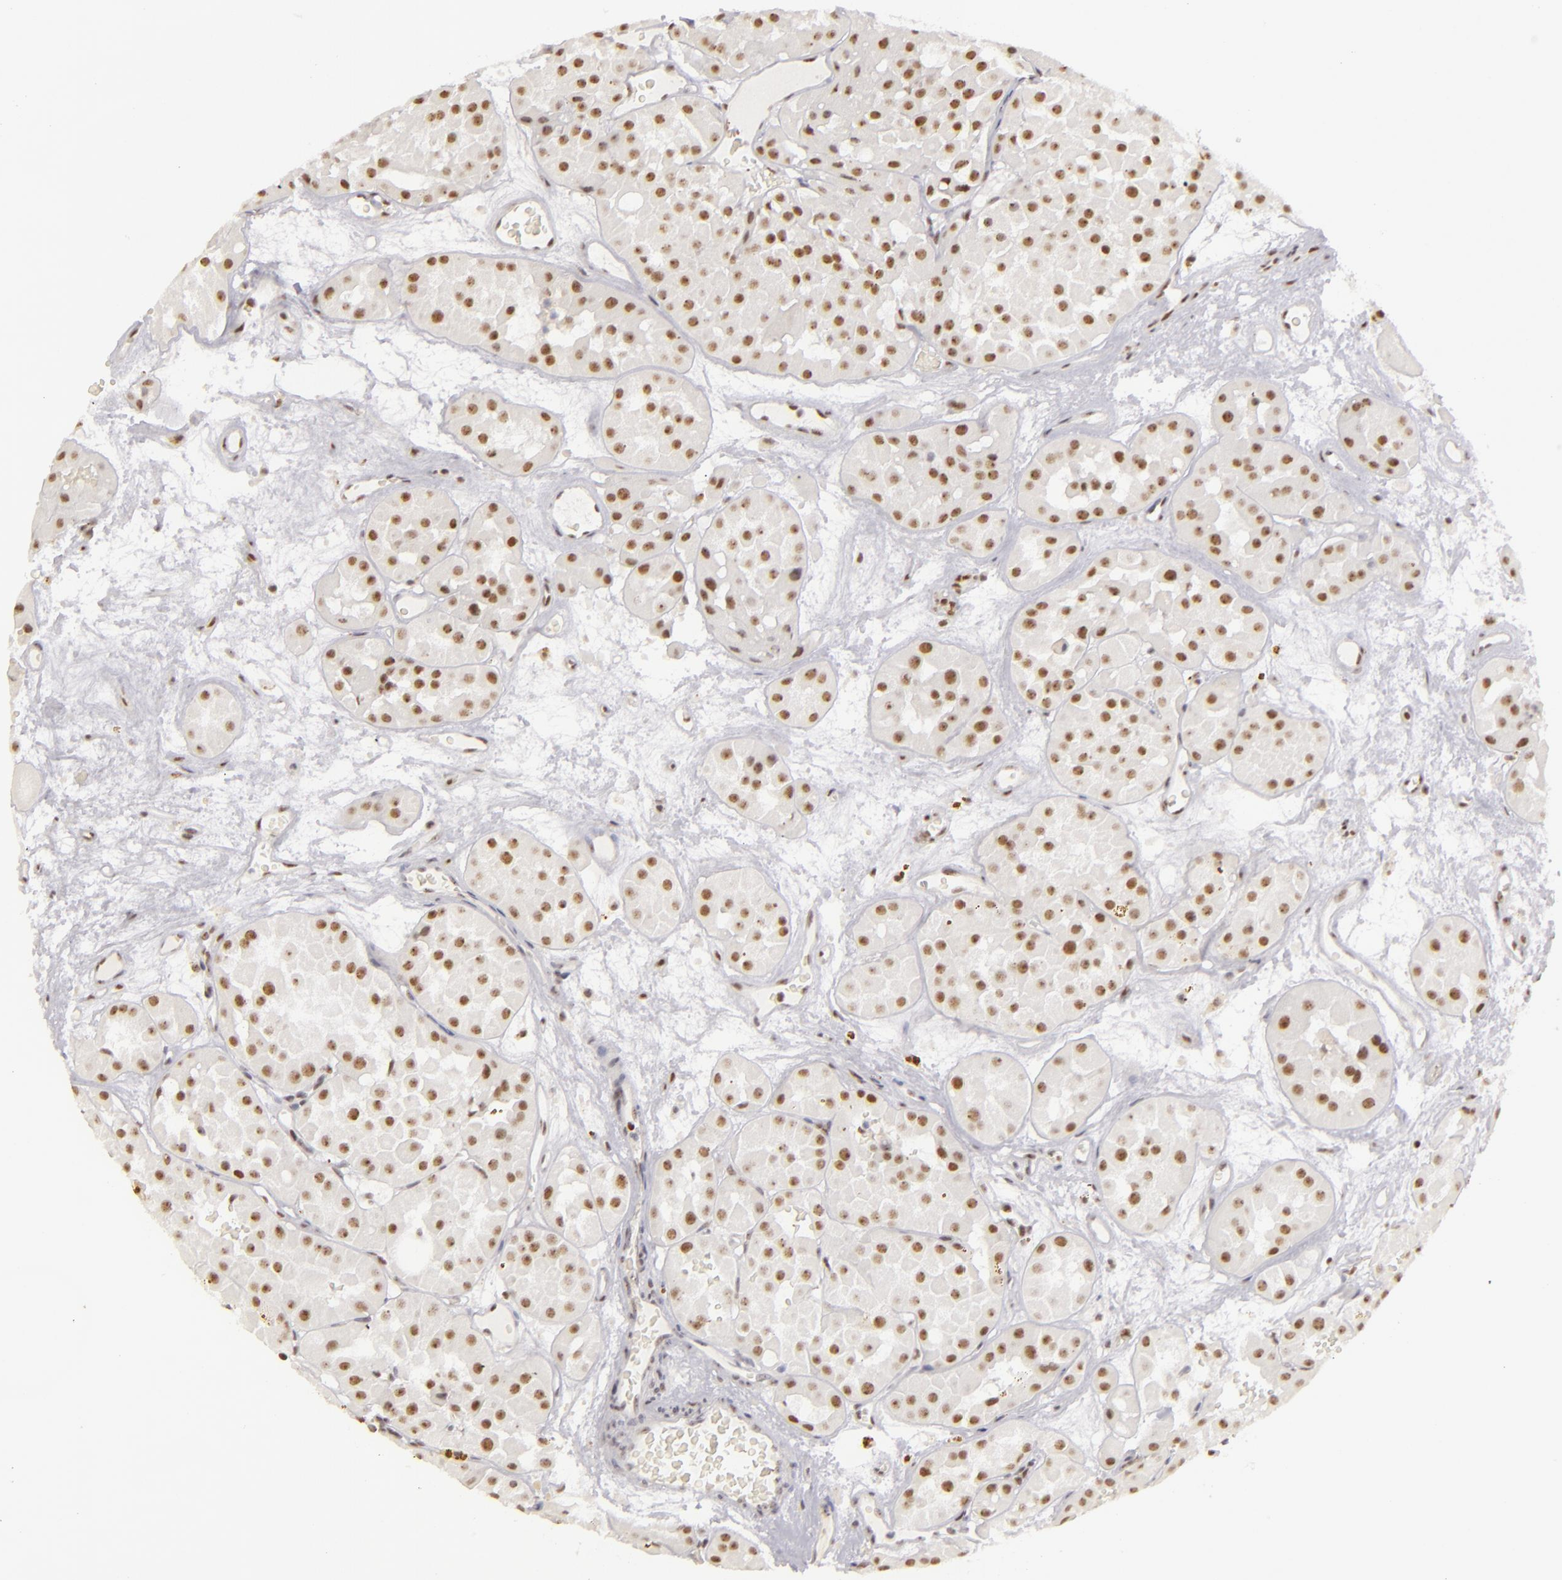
{"staining": {"intensity": "strong", "quantity": "25%-75%", "location": "nuclear"}, "tissue": "renal cancer", "cell_type": "Tumor cells", "image_type": "cancer", "snomed": [{"axis": "morphology", "description": "Adenocarcinoma, uncertain malignant potential"}, {"axis": "topography", "description": "Kidney"}], "caption": "This image displays renal cancer (adenocarcinoma,  uncertain malignant potential) stained with IHC to label a protein in brown. The nuclear of tumor cells show strong positivity for the protein. Nuclei are counter-stained blue.", "gene": "DAXX", "patient": {"sex": "male", "age": 63}}